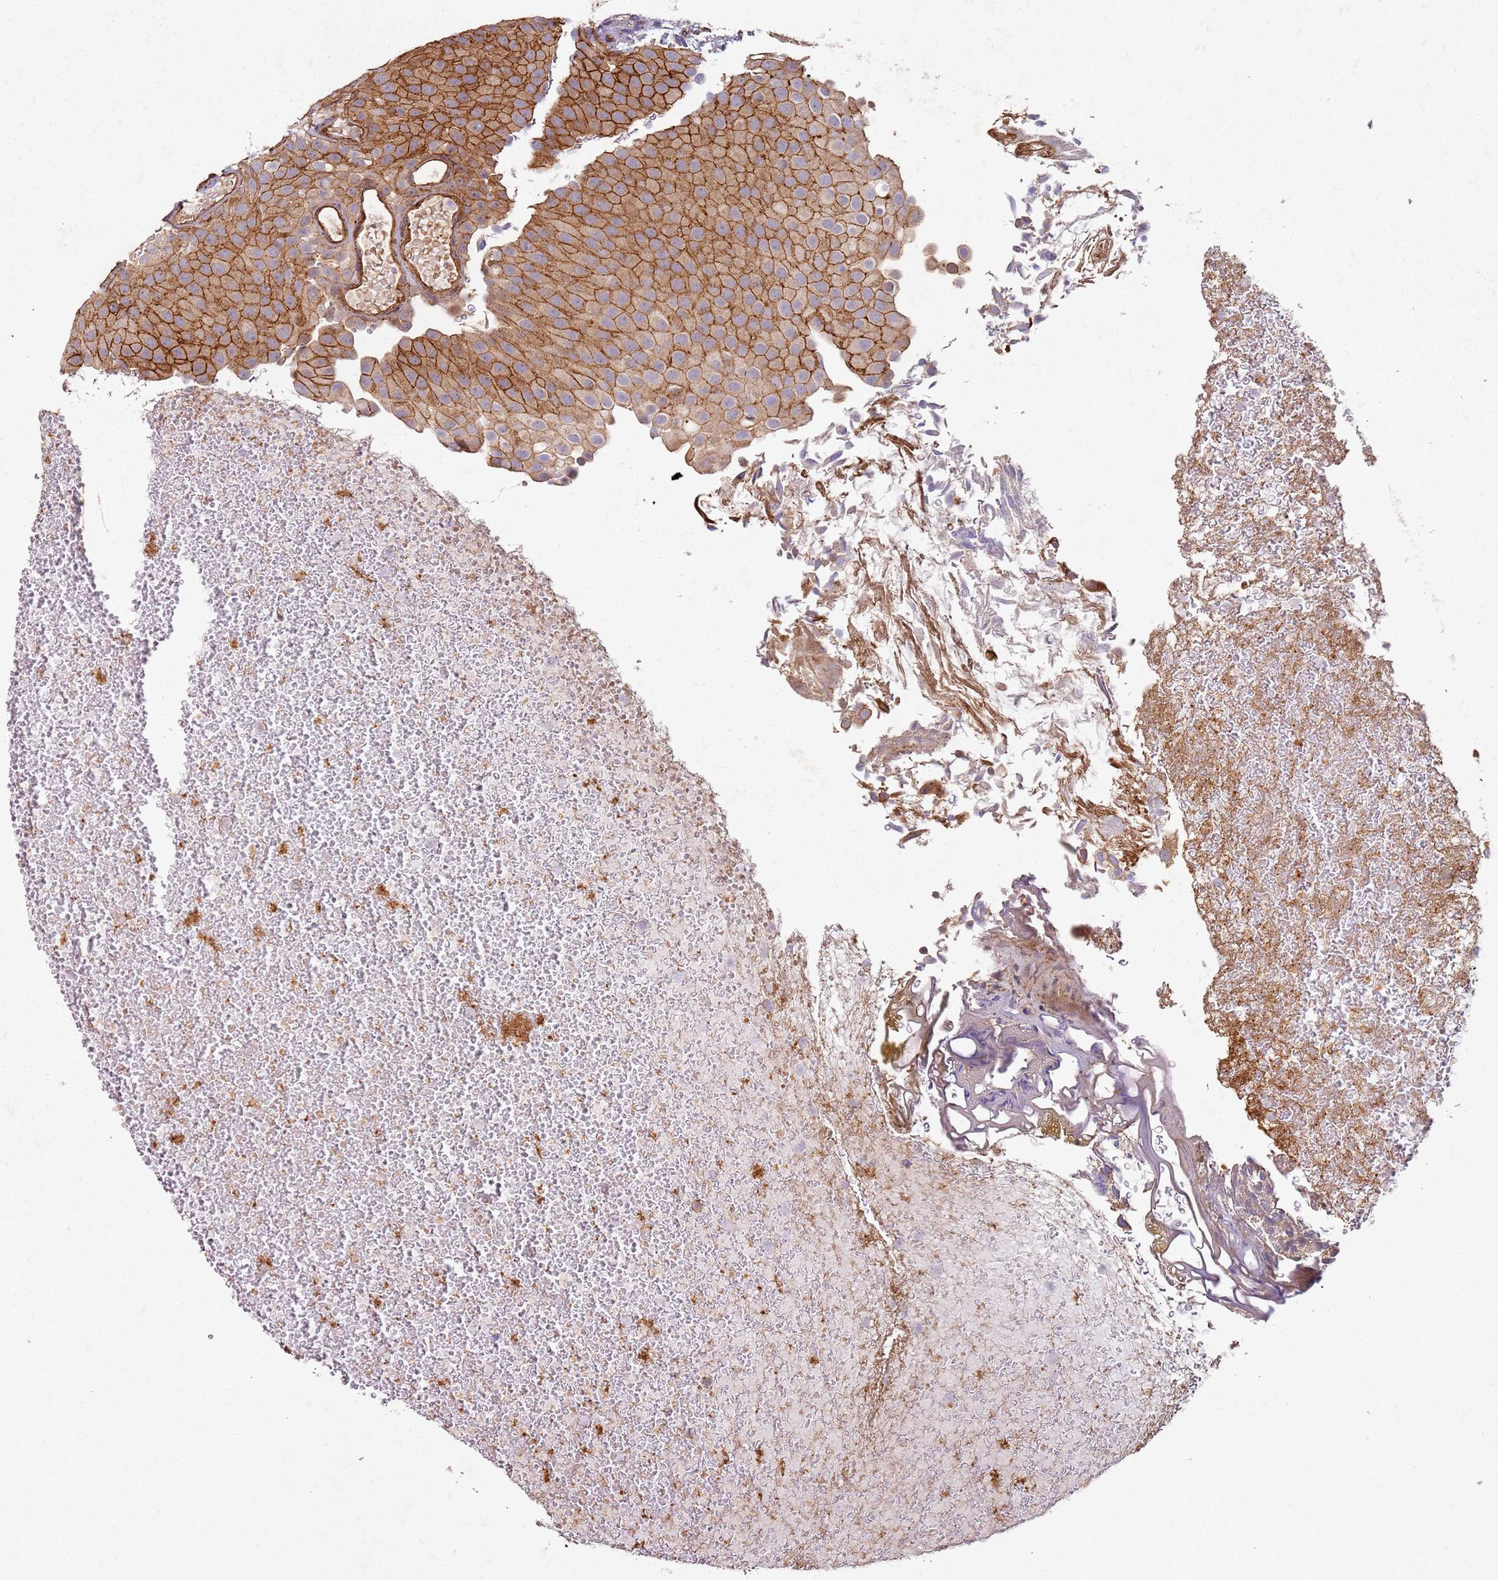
{"staining": {"intensity": "moderate", "quantity": ">75%", "location": "cytoplasmic/membranous"}, "tissue": "urothelial cancer", "cell_type": "Tumor cells", "image_type": "cancer", "snomed": [{"axis": "morphology", "description": "Urothelial carcinoma, Low grade"}, {"axis": "topography", "description": "Urinary bladder"}], "caption": "Moderate cytoplasmic/membranous protein expression is seen in approximately >75% of tumor cells in urothelial carcinoma (low-grade).", "gene": "C2CD4B", "patient": {"sex": "male", "age": 78}}